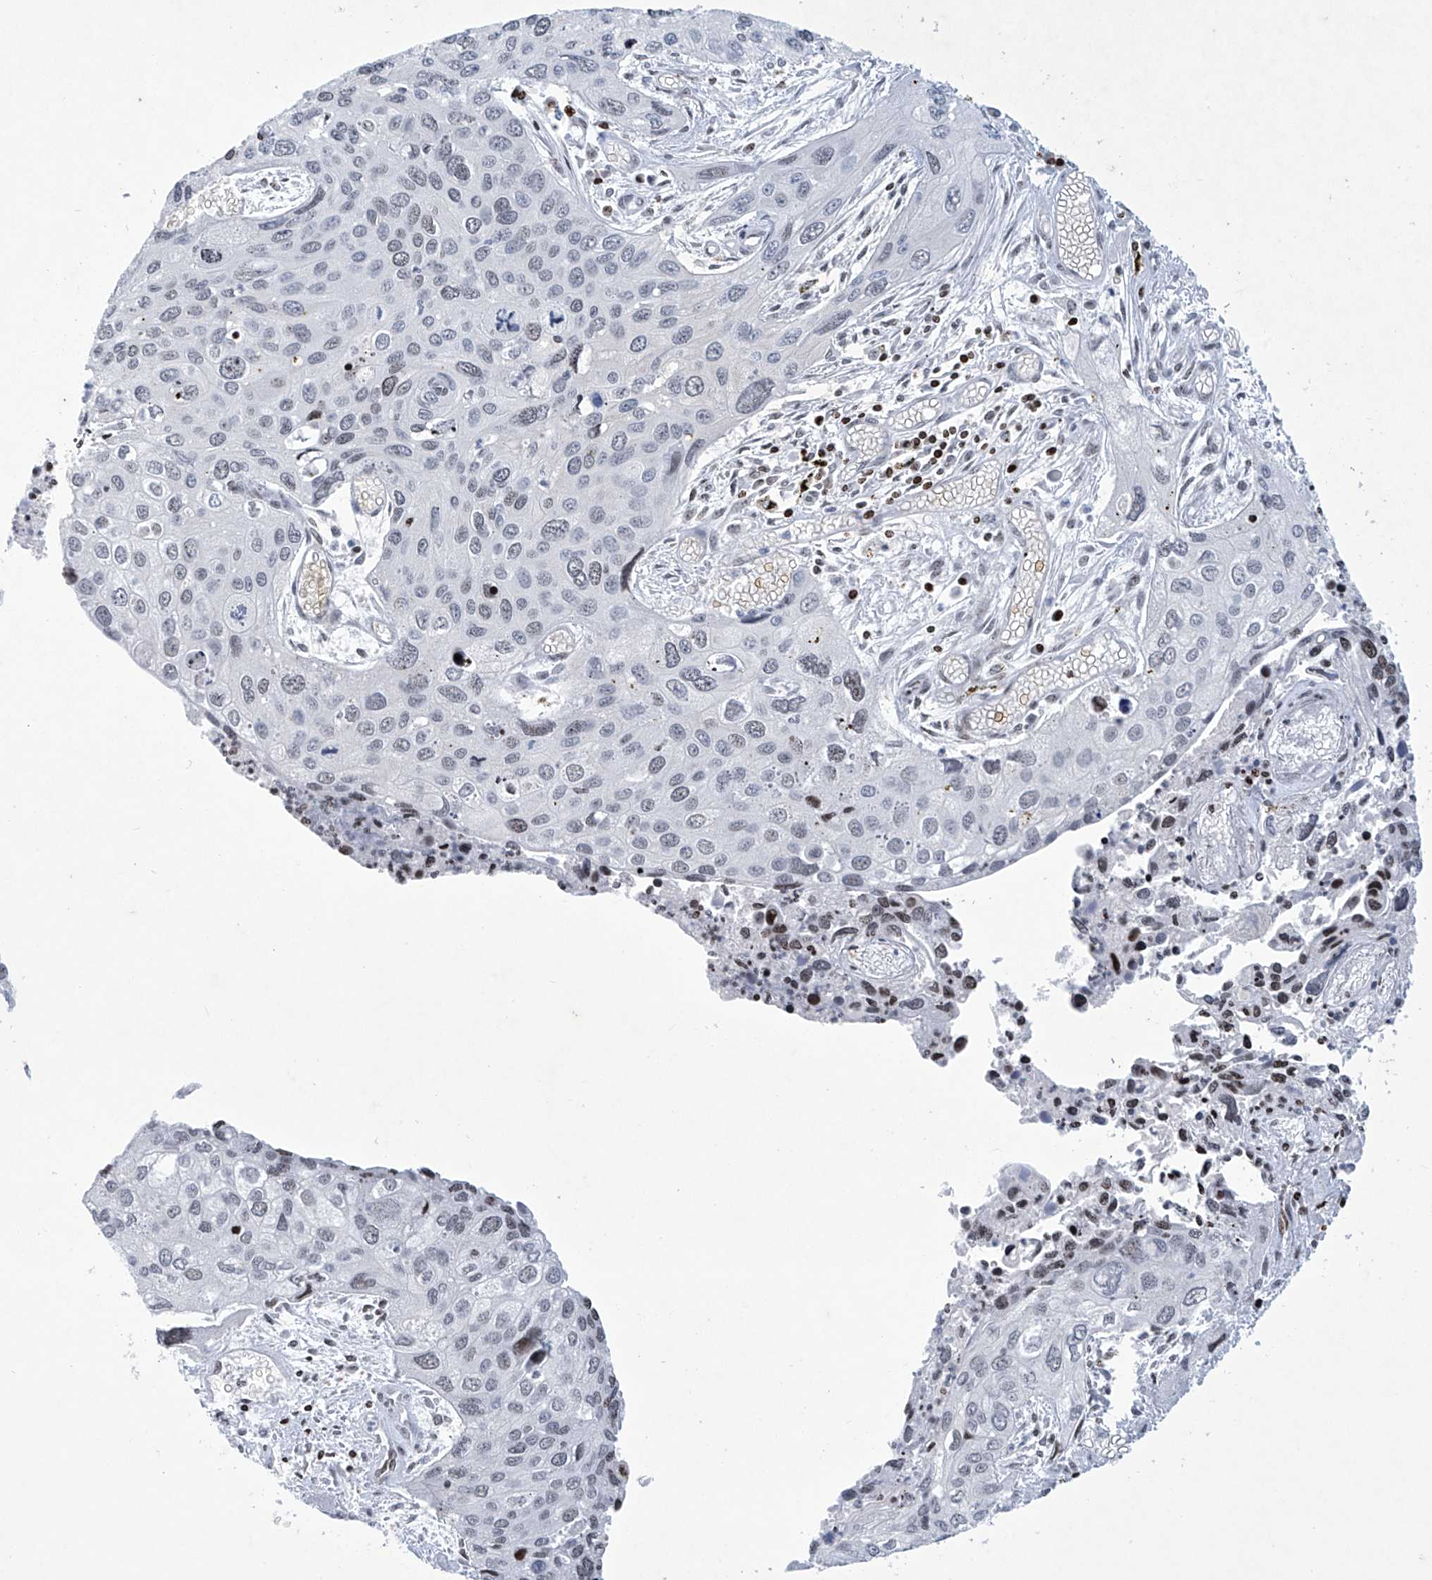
{"staining": {"intensity": "weak", "quantity": "25%-75%", "location": "nuclear"}, "tissue": "cervical cancer", "cell_type": "Tumor cells", "image_type": "cancer", "snomed": [{"axis": "morphology", "description": "Squamous cell carcinoma, NOS"}, {"axis": "topography", "description": "Cervix"}], "caption": "Cervical squamous cell carcinoma tissue exhibits weak nuclear expression in approximately 25%-75% of tumor cells, visualized by immunohistochemistry. (DAB IHC with brightfield microscopy, high magnification).", "gene": "RFX7", "patient": {"sex": "female", "age": 55}}